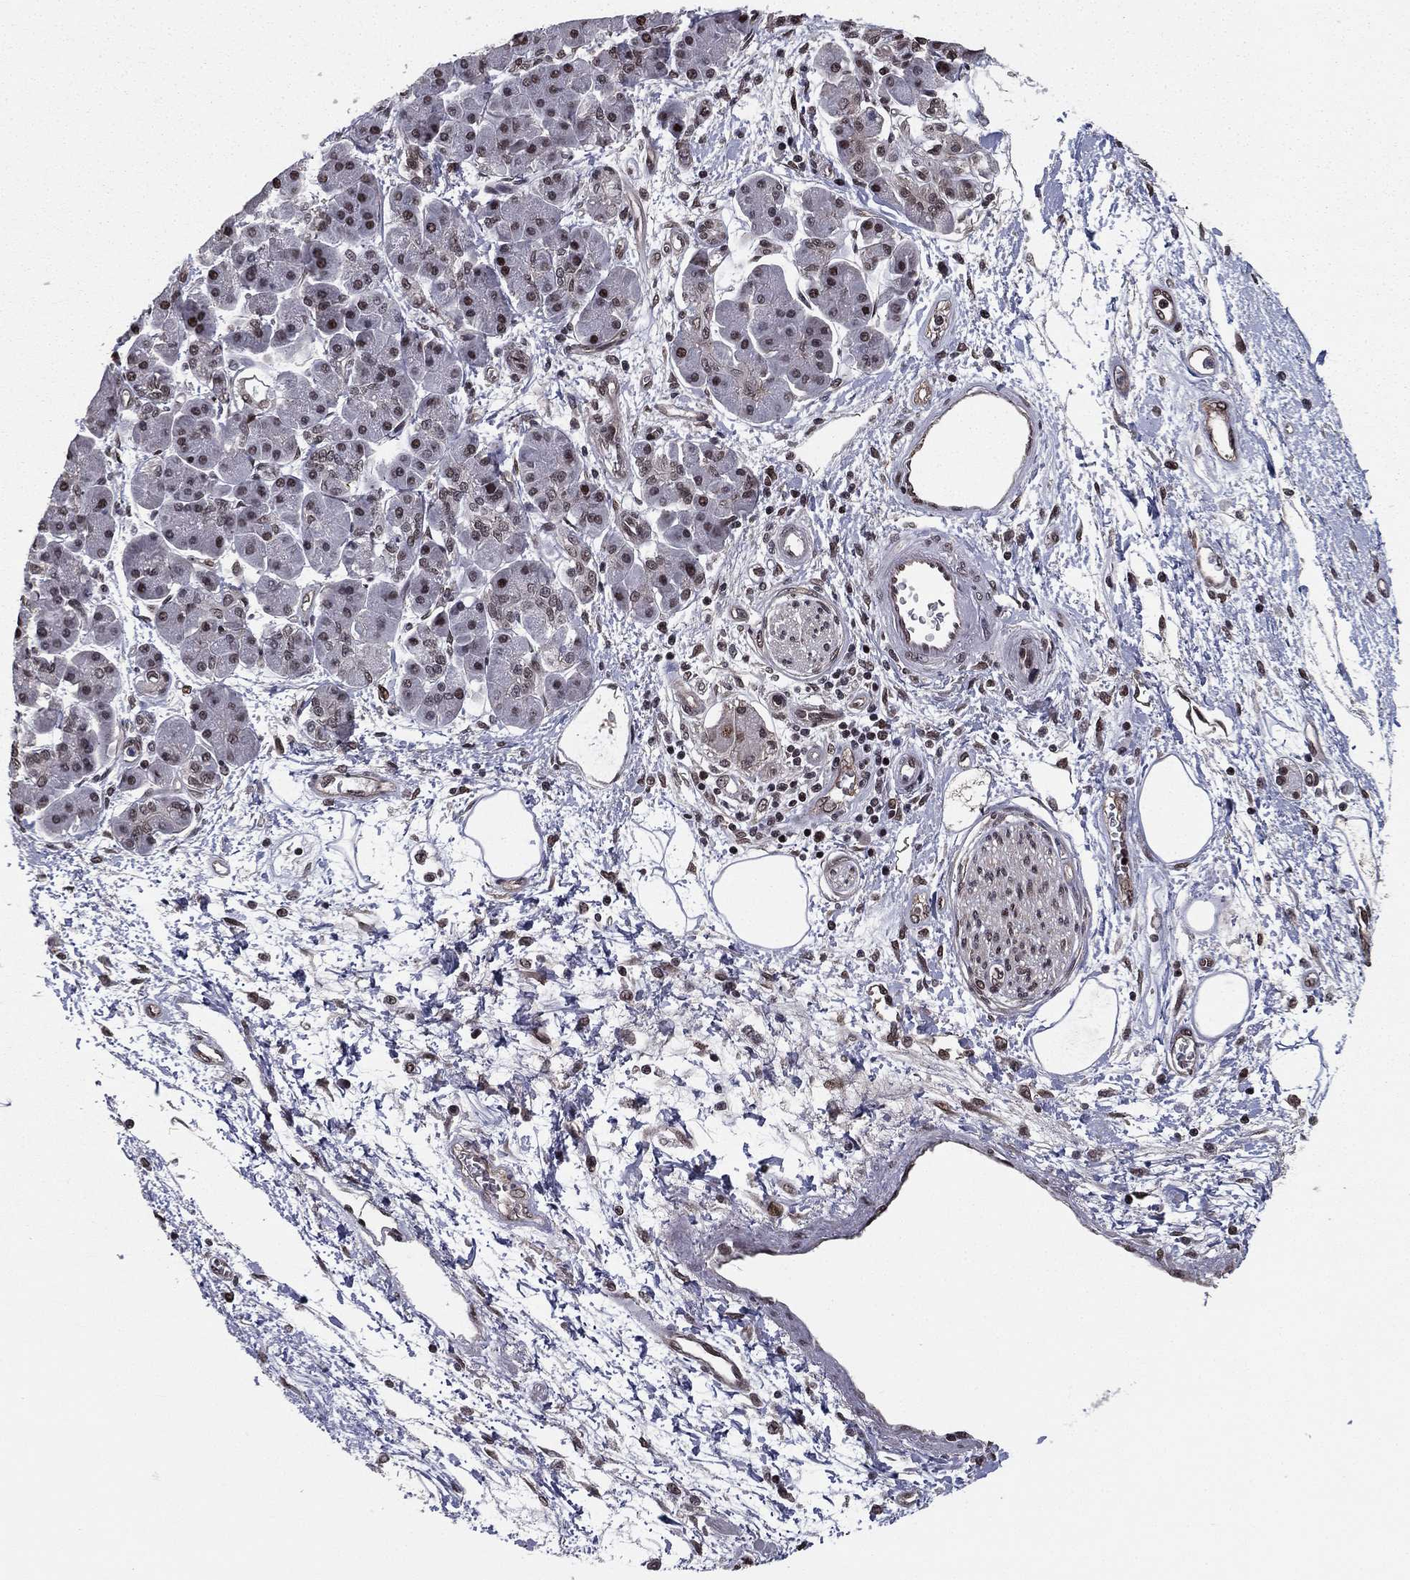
{"staining": {"intensity": "moderate", "quantity": "<25%", "location": "nuclear"}, "tissue": "pancreatic cancer", "cell_type": "Tumor cells", "image_type": "cancer", "snomed": [{"axis": "morphology", "description": "Adenocarcinoma, NOS"}, {"axis": "topography", "description": "Pancreas"}], "caption": "This histopathology image displays immunohistochemistry staining of pancreatic cancer, with low moderate nuclear expression in approximately <25% of tumor cells.", "gene": "RARB", "patient": {"sex": "female", "age": 73}}